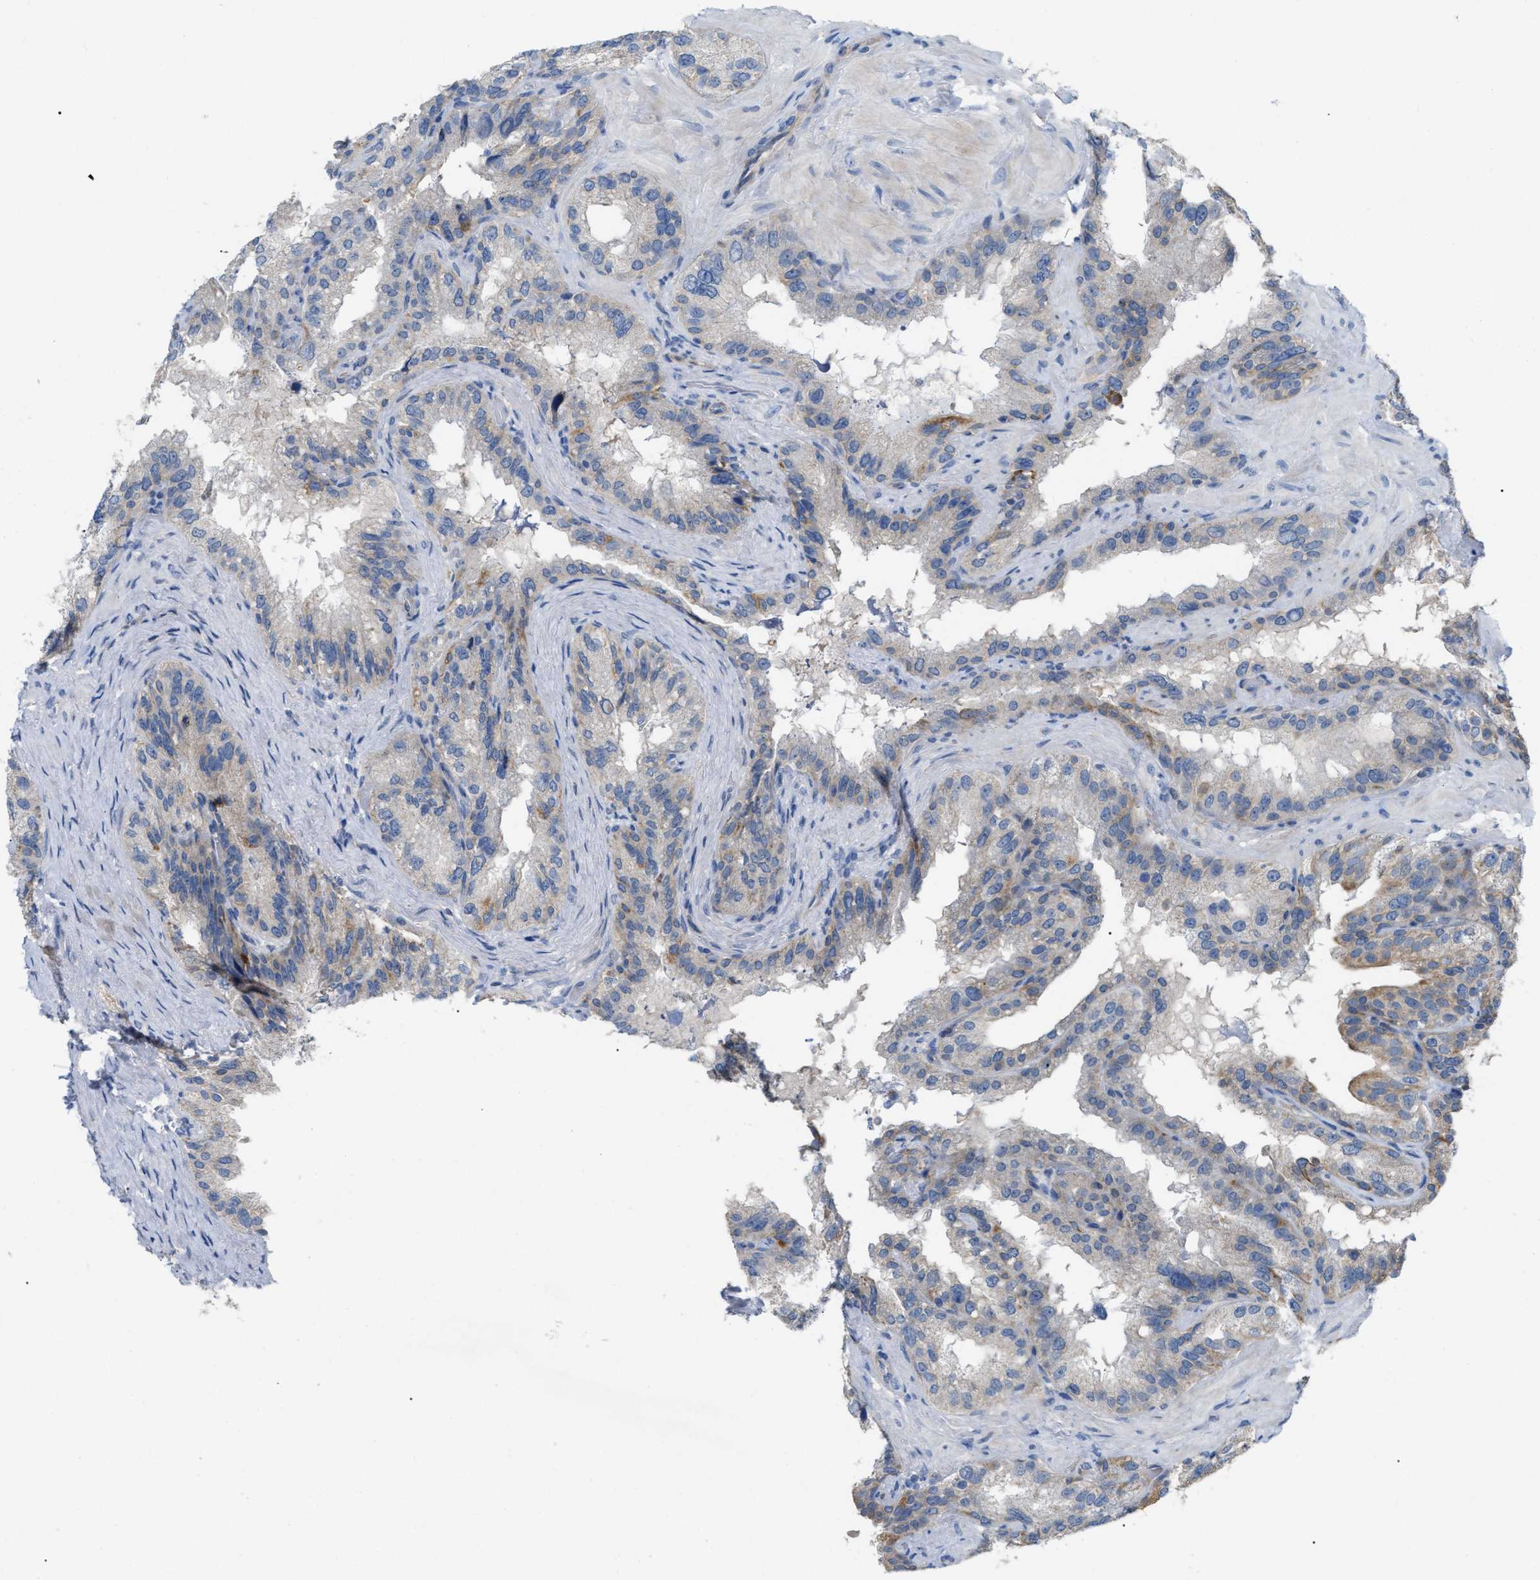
{"staining": {"intensity": "moderate", "quantity": "<25%", "location": "cytoplasmic/membranous"}, "tissue": "seminal vesicle", "cell_type": "Glandular cells", "image_type": "normal", "snomed": [{"axis": "morphology", "description": "Normal tissue, NOS"}, {"axis": "topography", "description": "Seminal veicle"}], "caption": "Protein analysis of unremarkable seminal vesicle demonstrates moderate cytoplasmic/membranous staining in about <25% of glandular cells. (Stains: DAB (3,3'-diaminobenzidine) in brown, nuclei in blue, Microscopy: brightfield microscopy at high magnification).", "gene": "DHX58", "patient": {"sex": "male", "age": 68}}